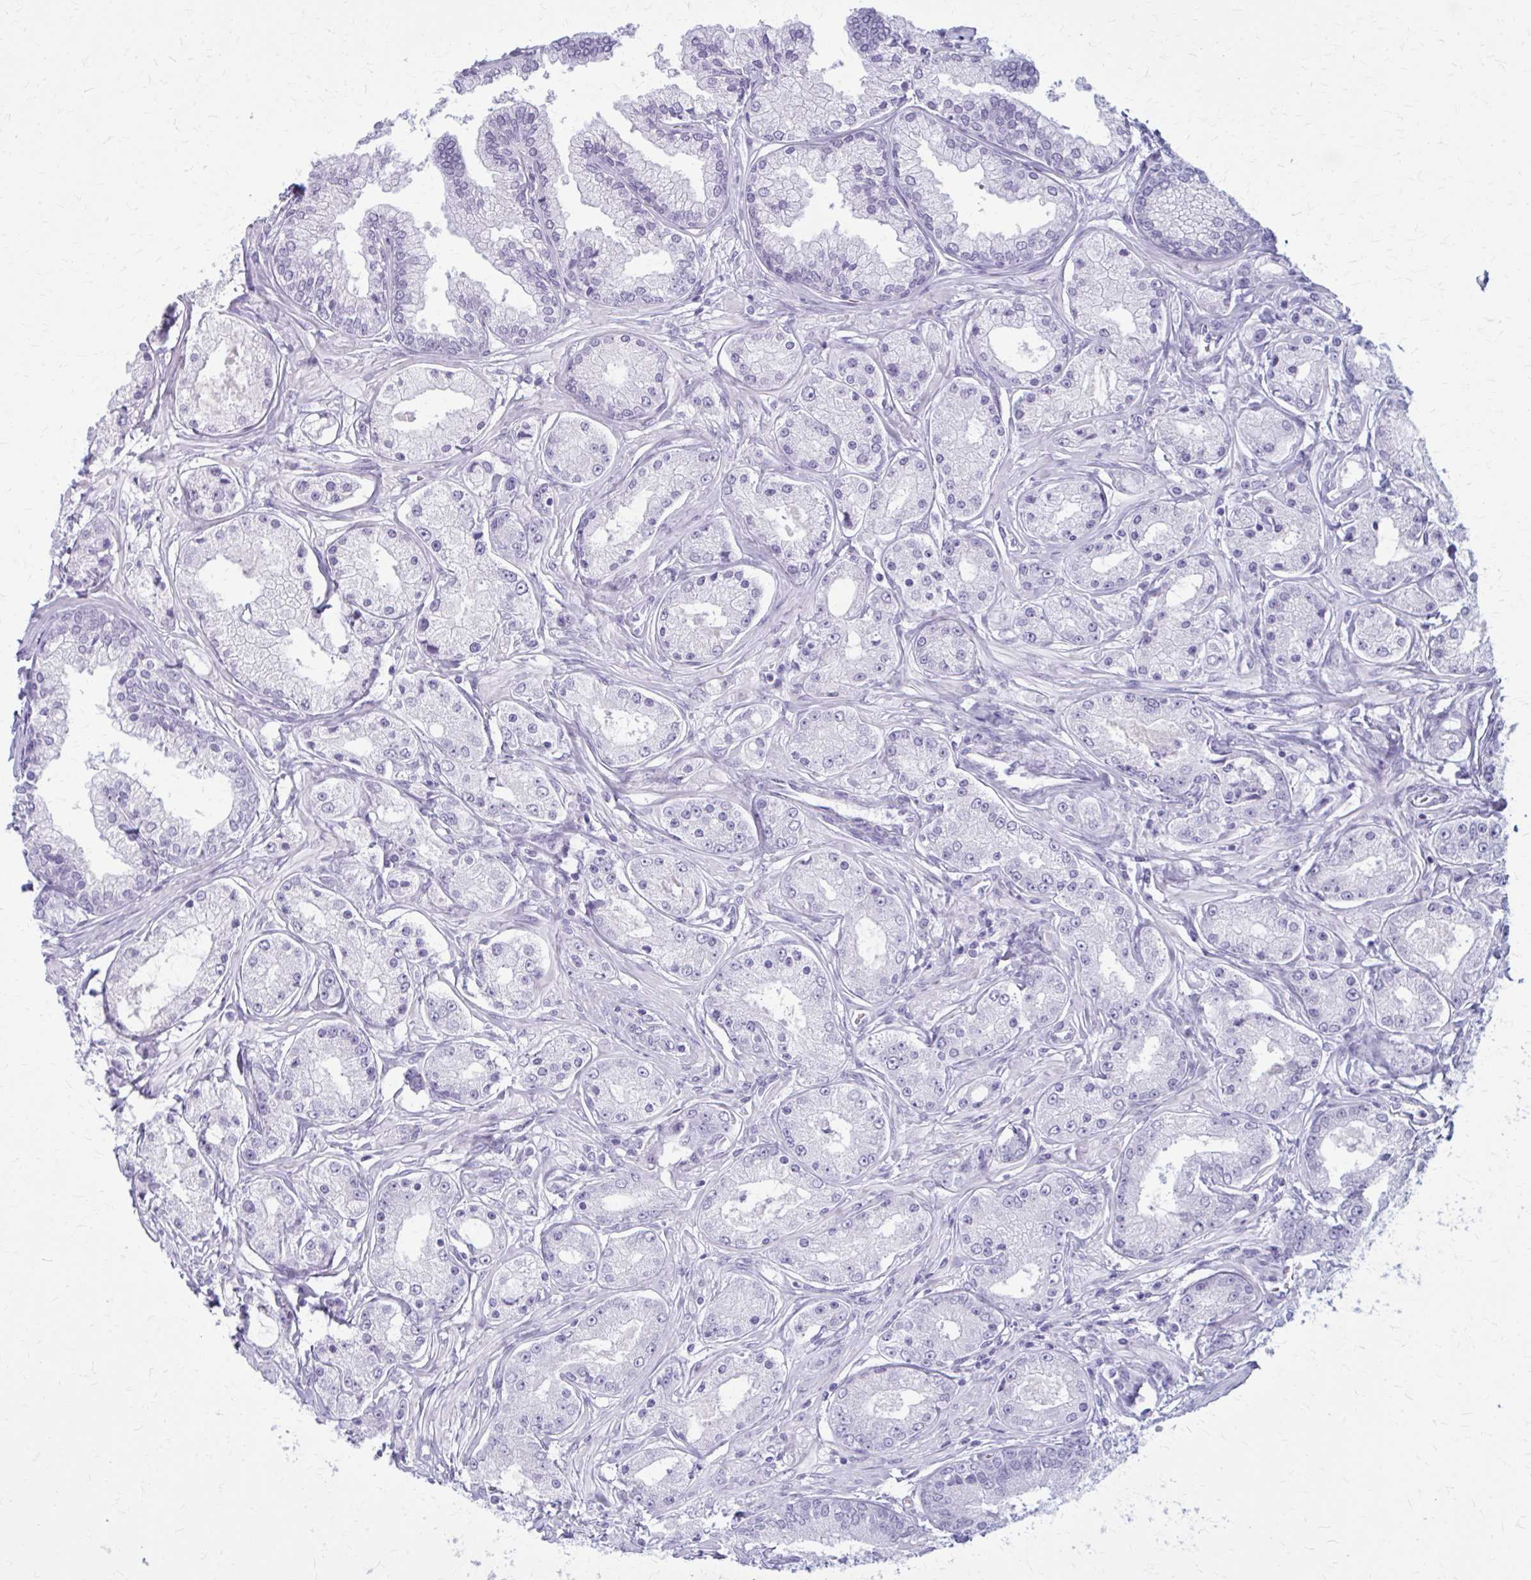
{"staining": {"intensity": "negative", "quantity": "none", "location": "none"}, "tissue": "prostate cancer", "cell_type": "Tumor cells", "image_type": "cancer", "snomed": [{"axis": "morphology", "description": "Adenocarcinoma, High grade"}, {"axis": "topography", "description": "Prostate"}], "caption": "Tumor cells show no significant protein expression in prostate cancer.", "gene": "ZDHHC7", "patient": {"sex": "male", "age": 66}}